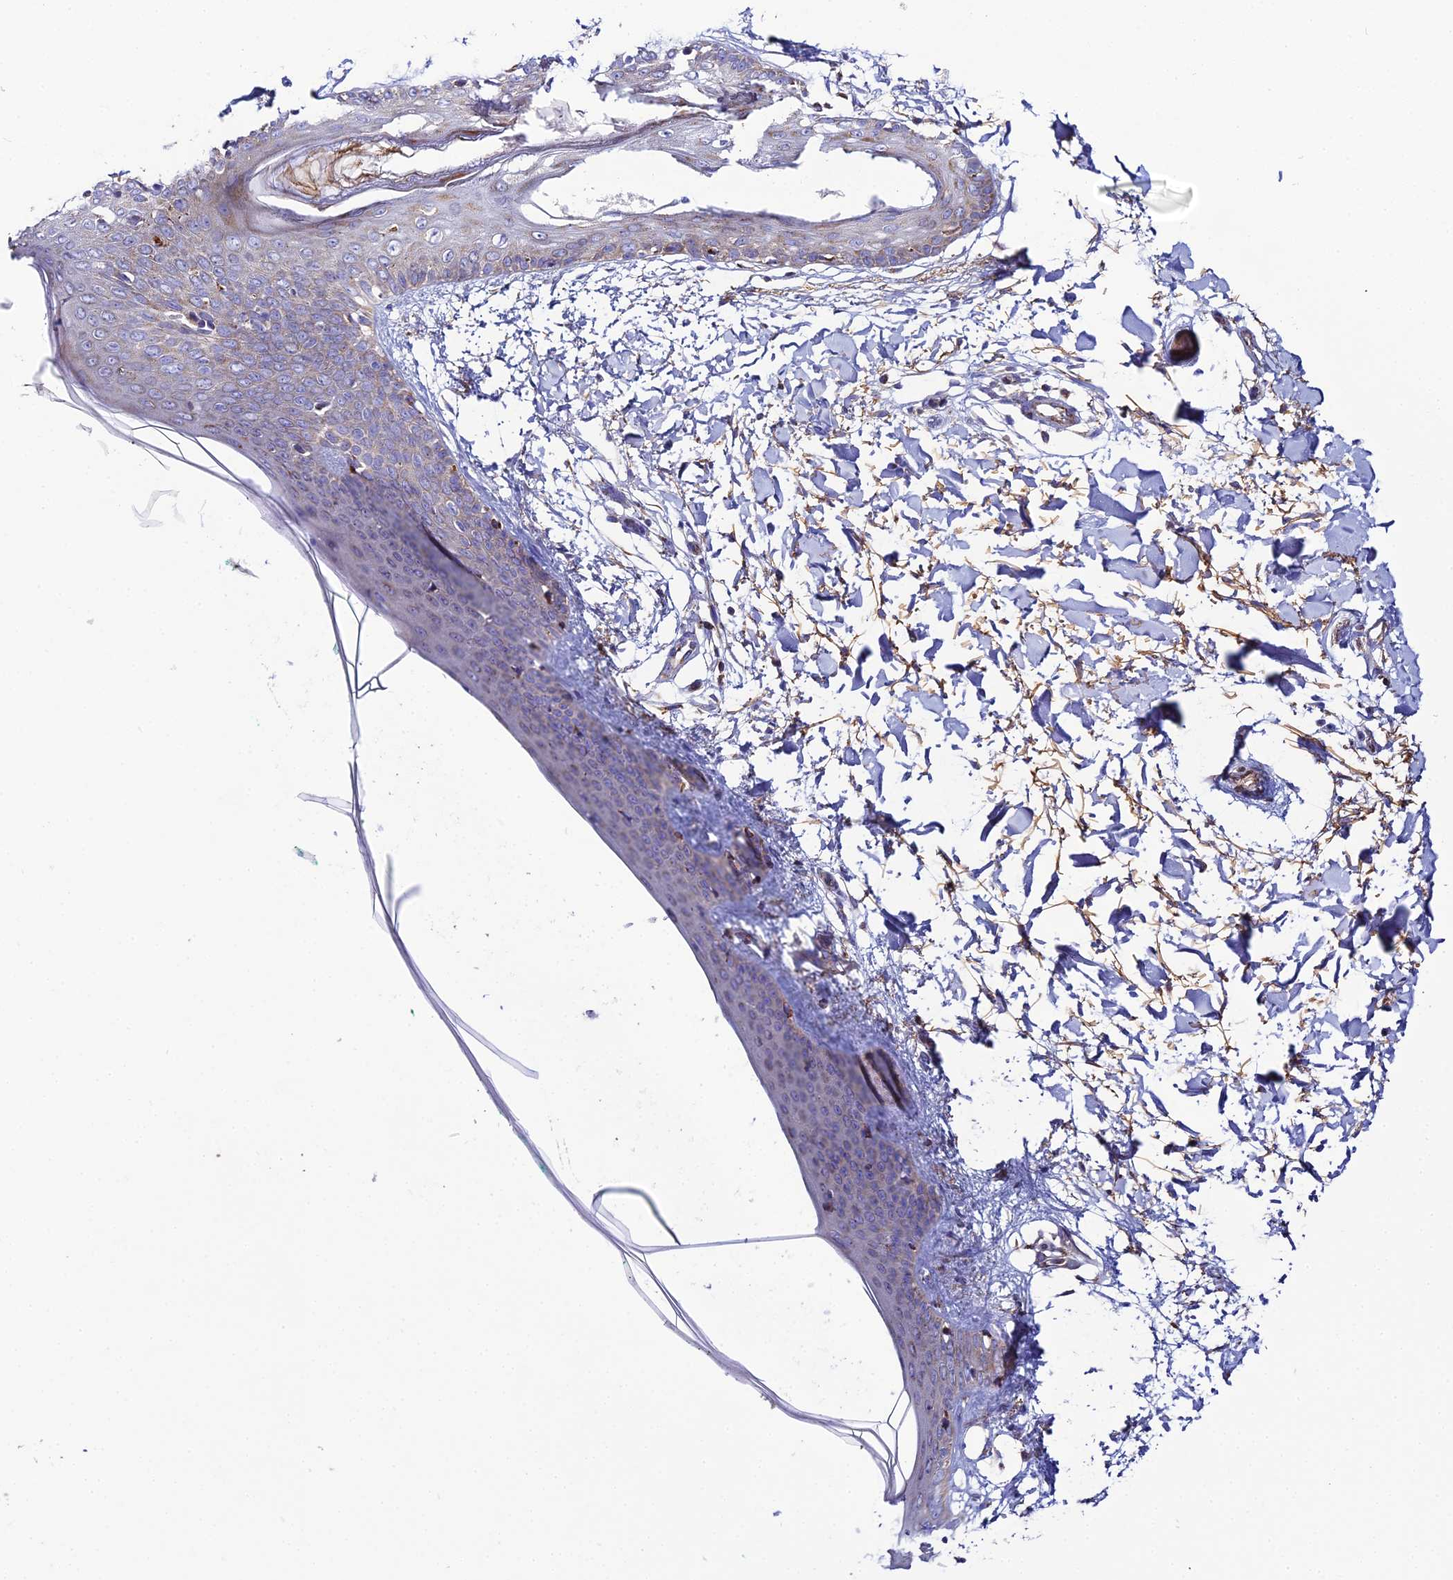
{"staining": {"intensity": "moderate", "quantity": ">75%", "location": "cytoplasmic/membranous"}, "tissue": "skin", "cell_type": "Fibroblasts", "image_type": "normal", "snomed": [{"axis": "morphology", "description": "Normal tissue, NOS"}, {"axis": "topography", "description": "Skin"}], "caption": "A high-resolution micrograph shows immunohistochemistry (IHC) staining of benign skin, which reveals moderate cytoplasmic/membranous positivity in approximately >75% of fibroblasts. The staining was performed using DAB, with brown indicating positive protein expression. Nuclei are stained blue with hematoxylin.", "gene": "NIPSNAP3A", "patient": {"sex": "female", "age": 34}}